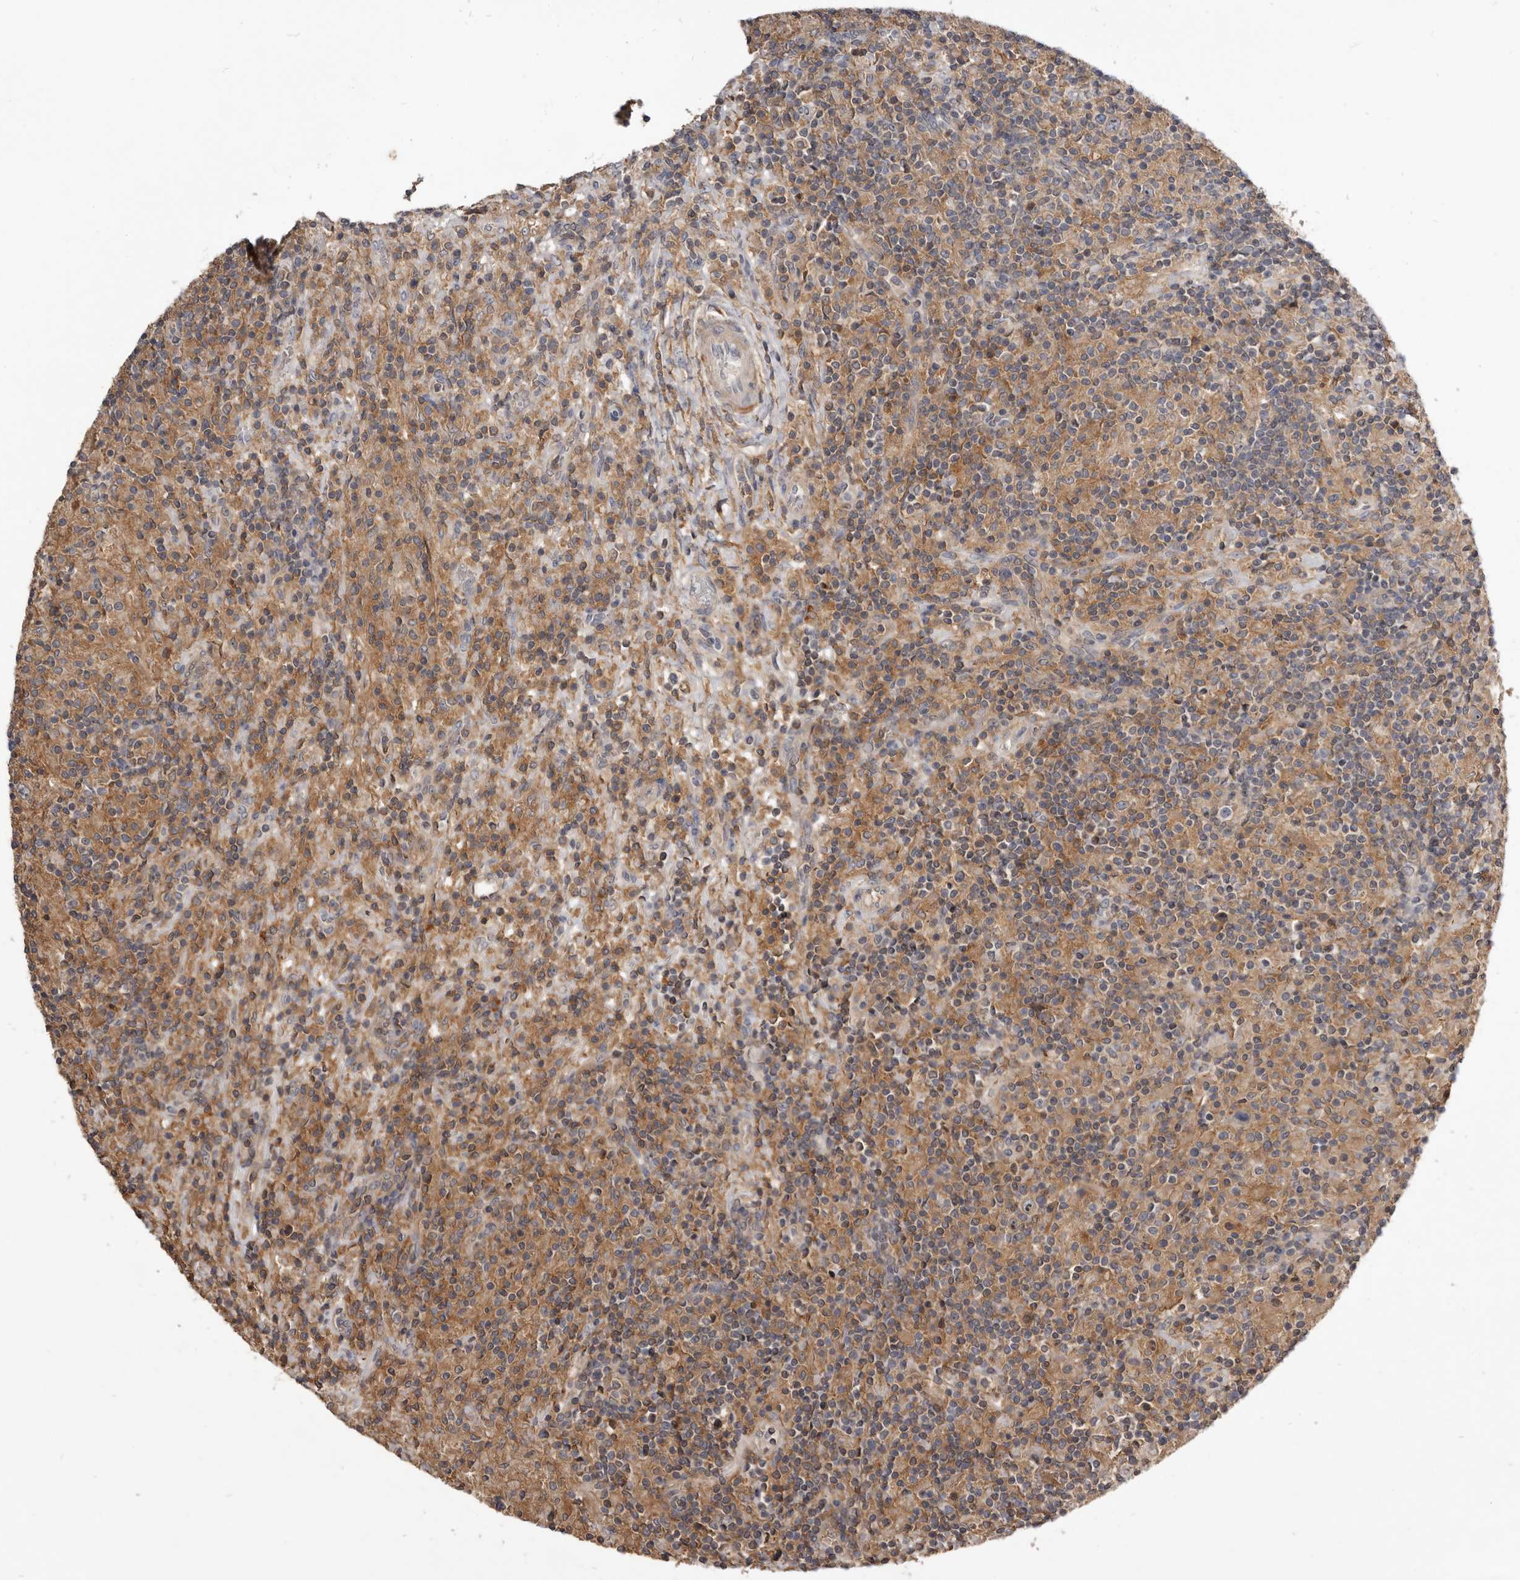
{"staining": {"intensity": "negative", "quantity": "none", "location": "none"}, "tissue": "lymphoma", "cell_type": "Tumor cells", "image_type": "cancer", "snomed": [{"axis": "morphology", "description": "Hodgkin's disease, NOS"}, {"axis": "topography", "description": "Lymph node"}], "caption": "The histopathology image exhibits no significant positivity in tumor cells of lymphoma.", "gene": "TTC39A", "patient": {"sex": "male", "age": 70}}